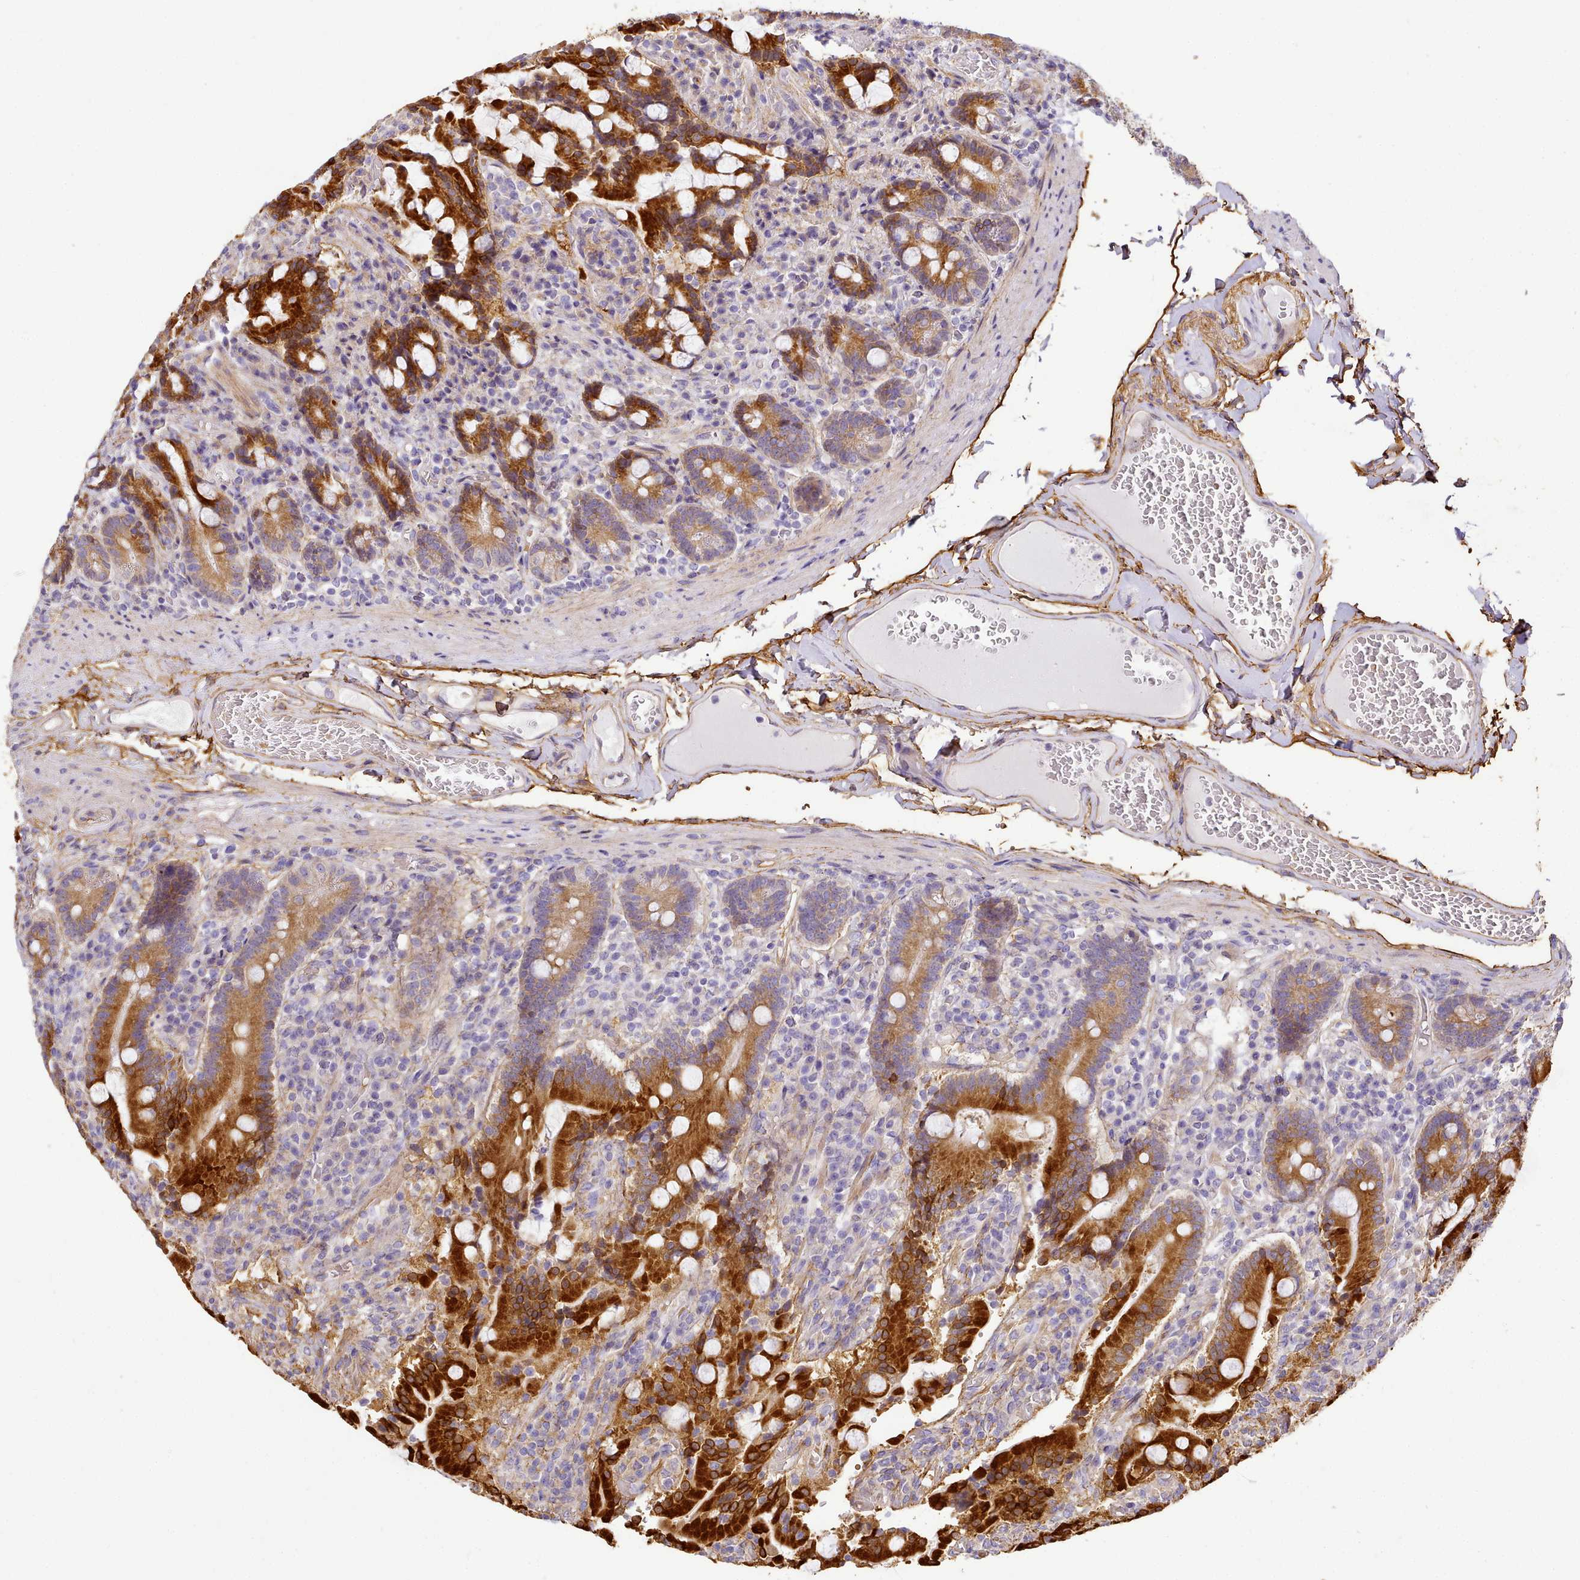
{"staining": {"intensity": "strong", "quantity": ">75%", "location": "cytoplasmic/membranous"}, "tissue": "duodenum", "cell_type": "Glandular cells", "image_type": "normal", "snomed": [{"axis": "morphology", "description": "Normal tissue, NOS"}, {"axis": "topography", "description": "Duodenum"}], "caption": "A brown stain shows strong cytoplasmic/membranous expression of a protein in glandular cells of unremarkable human duodenum.", "gene": "NBPF10", "patient": {"sex": "female", "age": 62}}